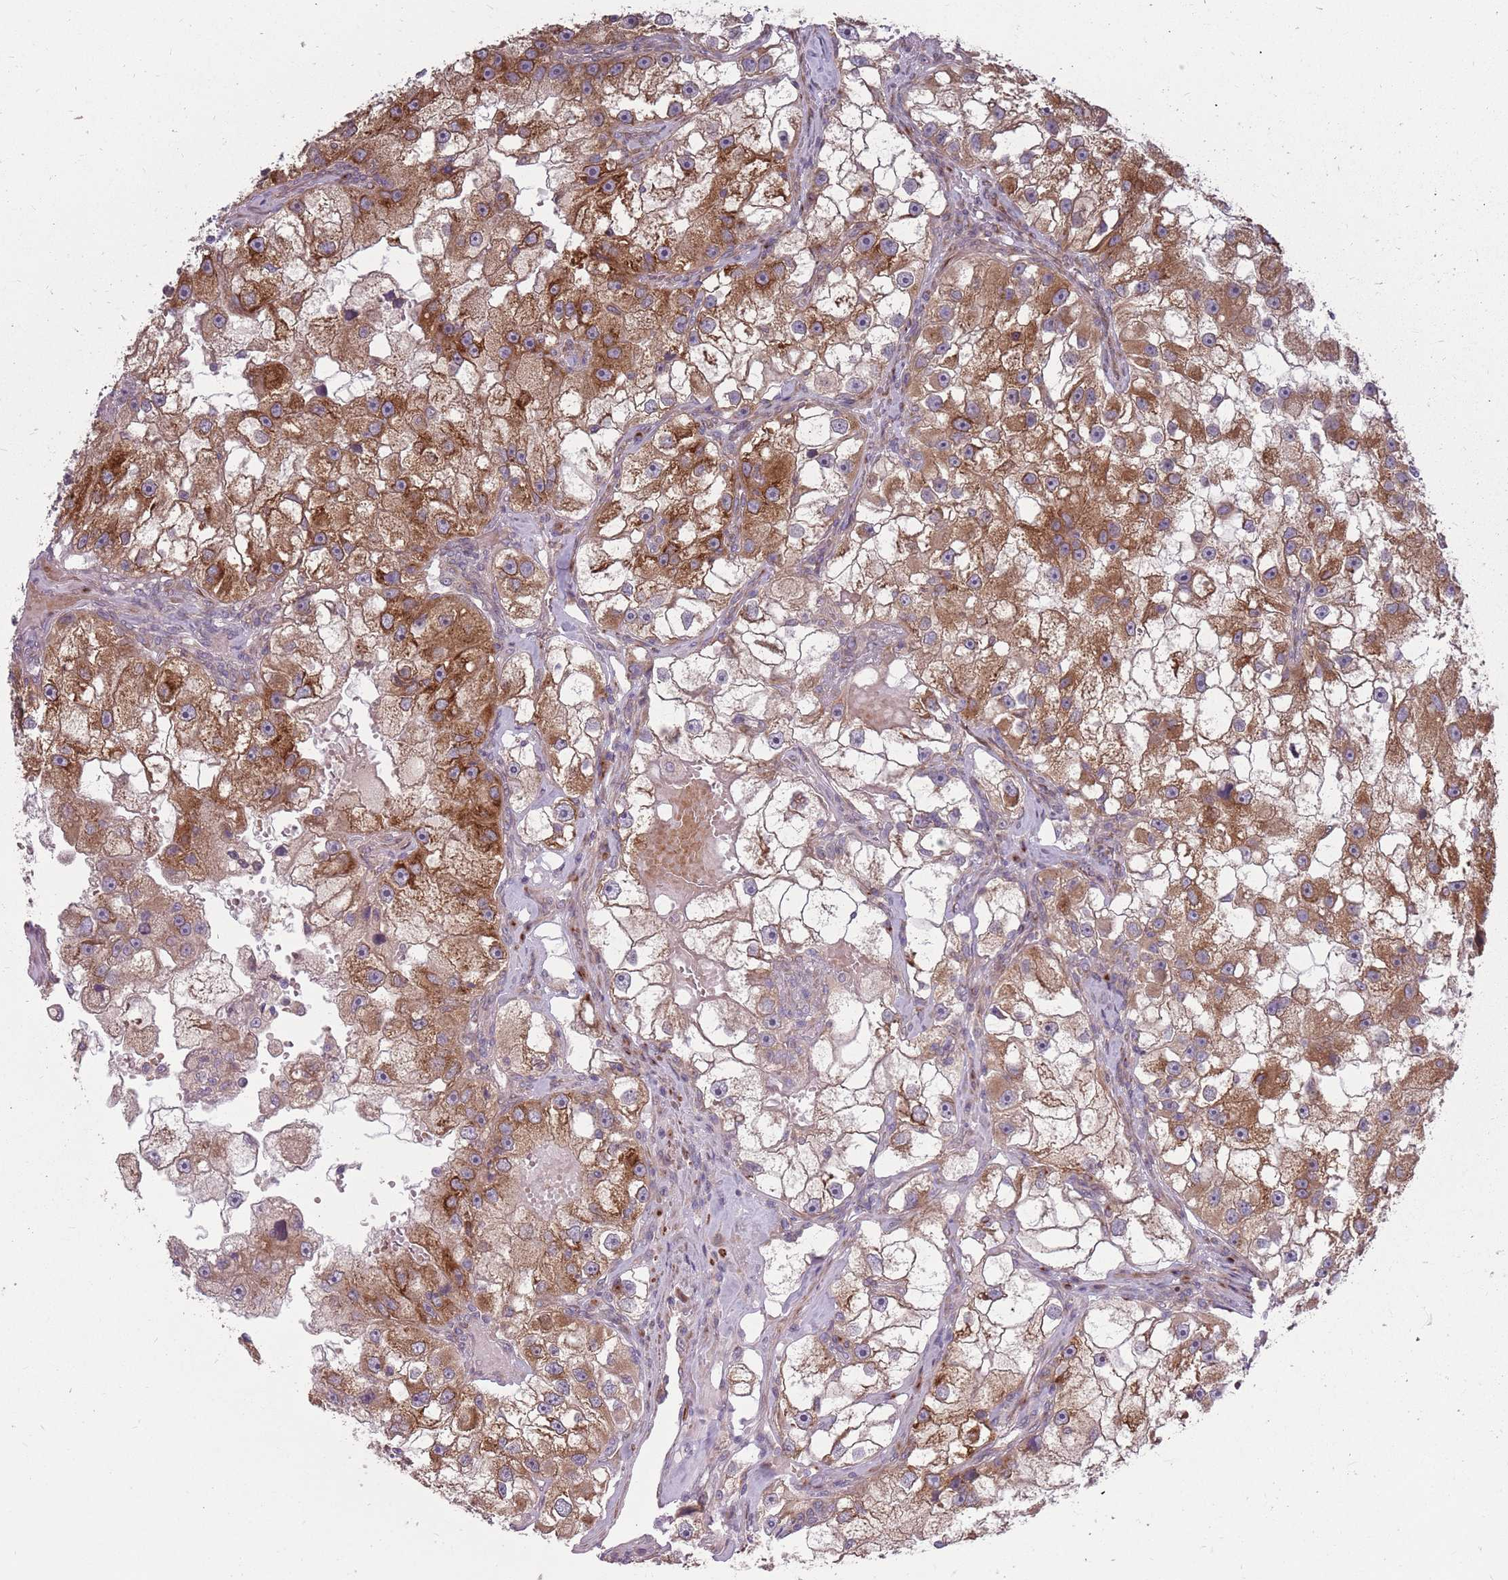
{"staining": {"intensity": "strong", "quantity": ">75%", "location": "cytoplasmic/membranous"}, "tissue": "renal cancer", "cell_type": "Tumor cells", "image_type": "cancer", "snomed": [{"axis": "morphology", "description": "Adenocarcinoma, NOS"}, {"axis": "topography", "description": "Kidney"}], "caption": "Immunohistochemistry (IHC) histopathology image of neoplastic tissue: human renal adenocarcinoma stained using immunohistochemistry (IHC) displays high levels of strong protein expression localized specifically in the cytoplasmic/membranous of tumor cells, appearing as a cytoplasmic/membranous brown color.", "gene": "PLD6", "patient": {"sex": "male", "age": 63}}